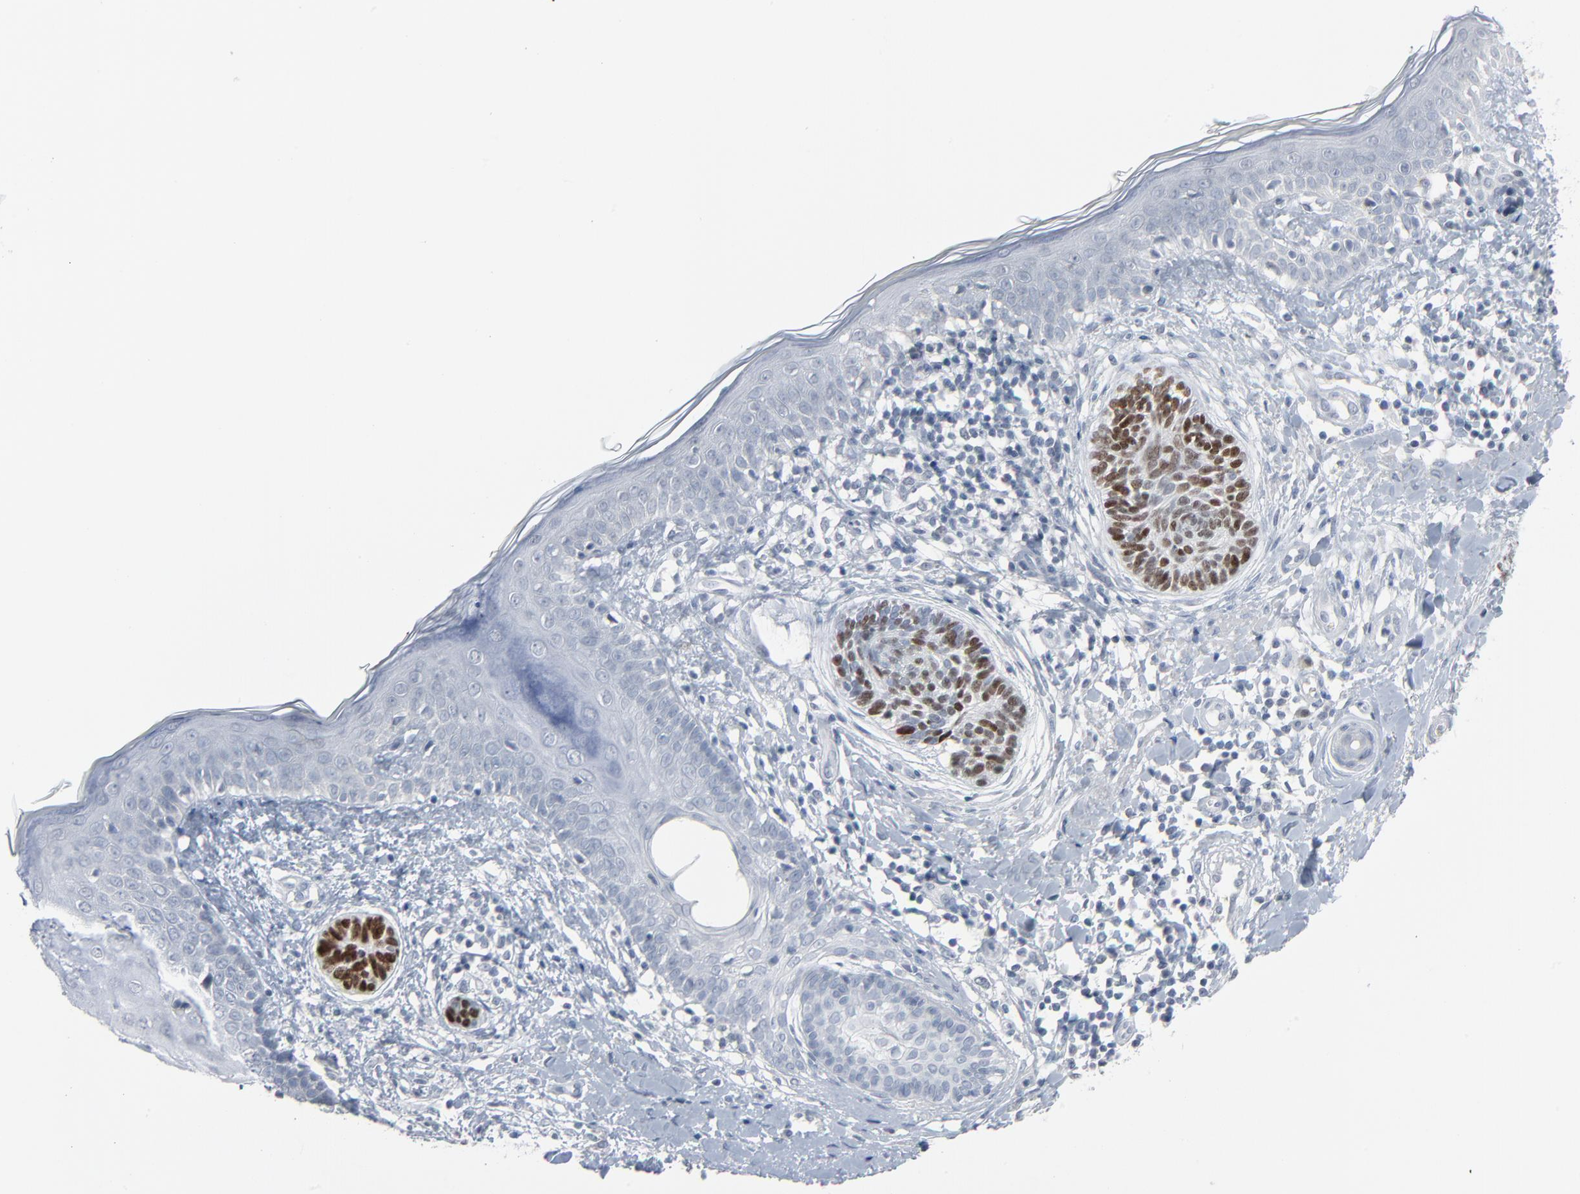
{"staining": {"intensity": "strong", "quantity": "25%-75%", "location": "nuclear"}, "tissue": "skin cancer", "cell_type": "Tumor cells", "image_type": "cancer", "snomed": [{"axis": "morphology", "description": "Normal tissue, NOS"}, {"axis": "morphology", "description": "Basal cell carcinoma"}, {"axis": "topography", "description": "Skin"}], "caption": "Strong nuclear protein staining is present in about 25%-75% of tumor cells in basal cell carcinoma (skin).", "gene": "SAGE1", "patient": {"sex": "male", "age": 63}}